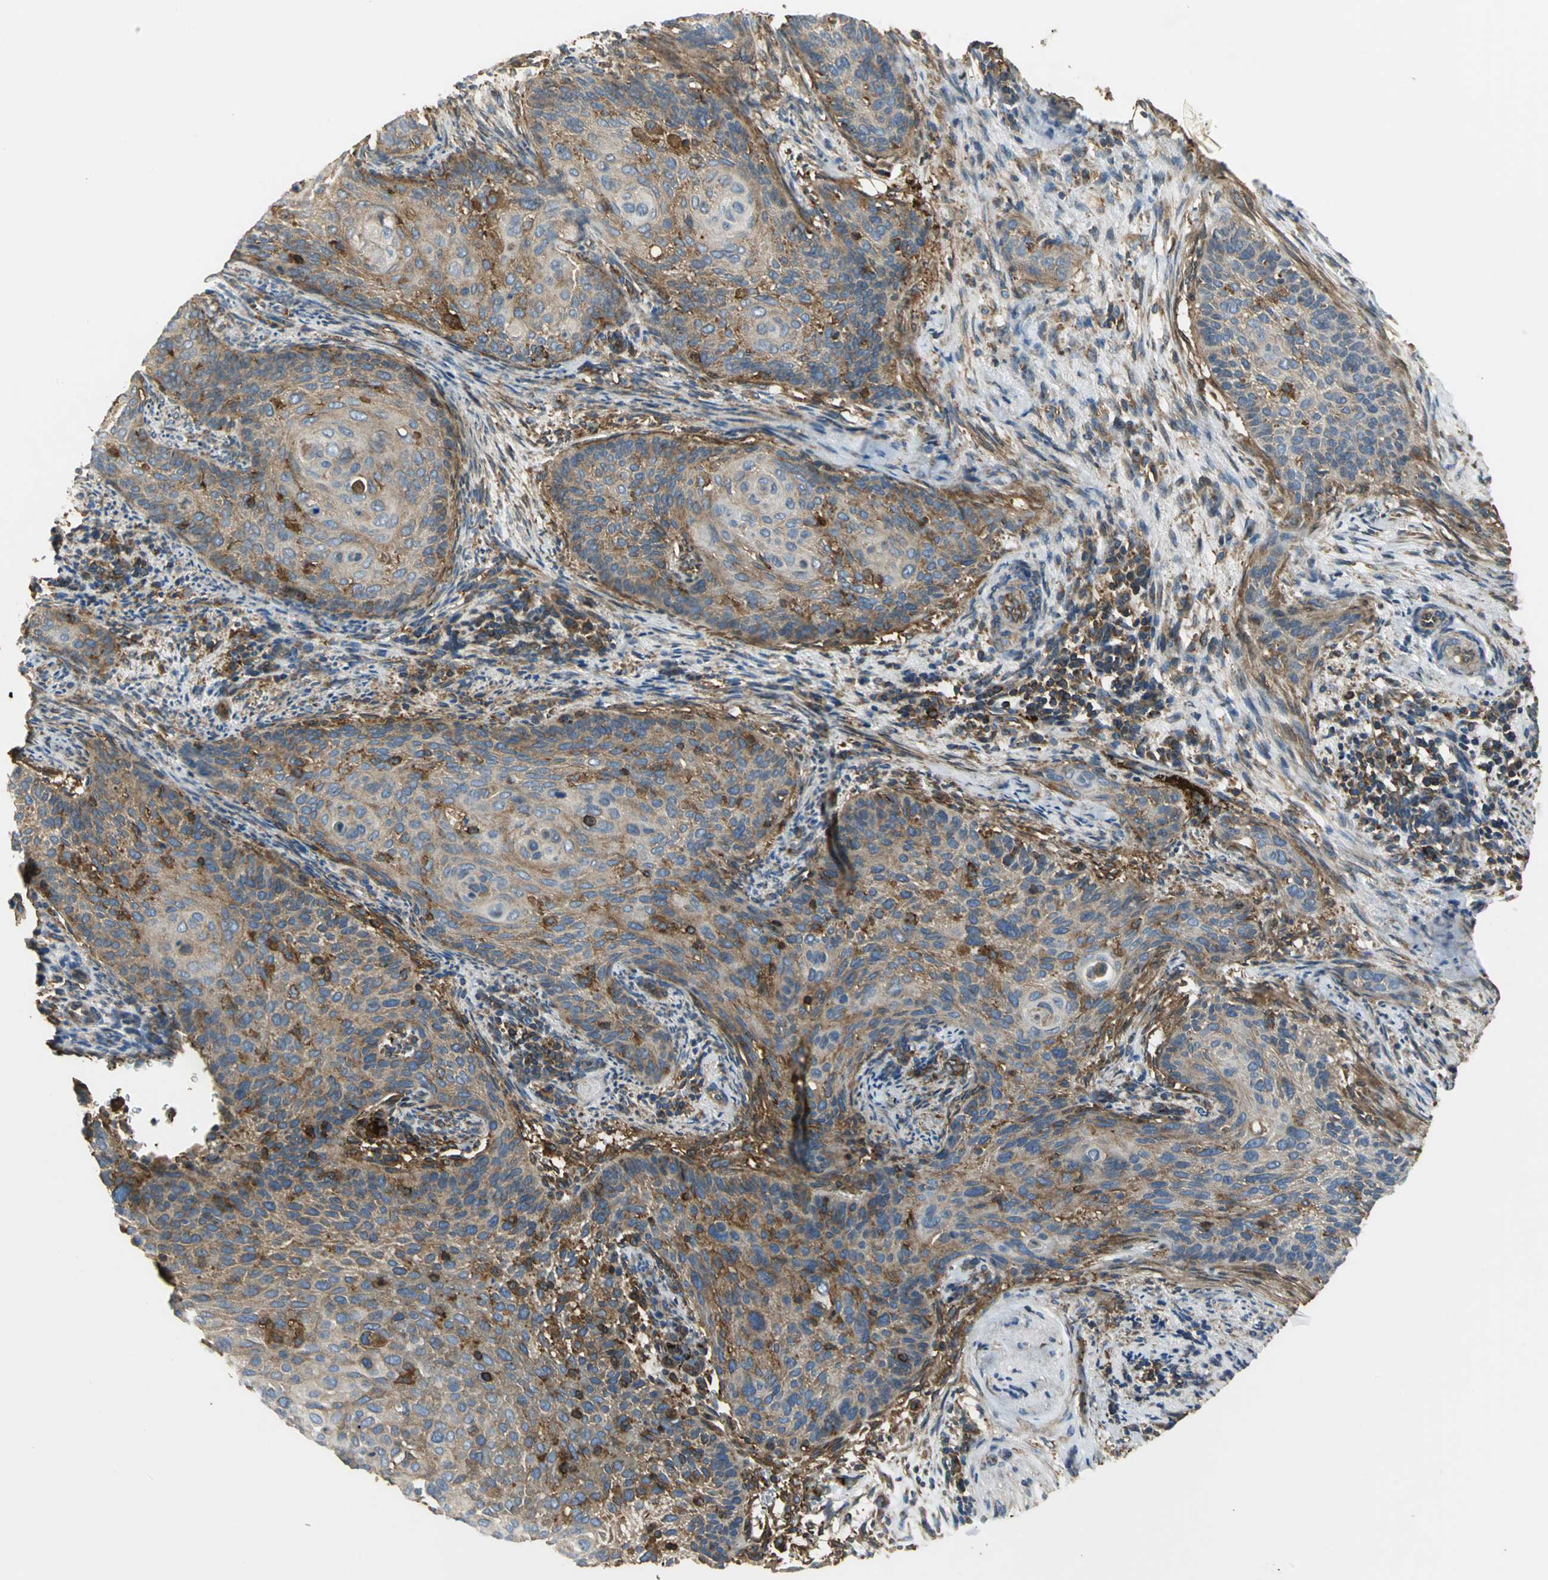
{"staining": {"intensity": "moderate", "quantity": ">75%", "location": "cytoplasmic/membranous"}, "tissue": "cervical cancer", "cell_type": "Tumor cells", "image_type": "cancer", "snomed": [{"axis": "morphology", "description": "Squamous cell carcinoma, NOS"}, {"axis": "topography", "description": "Cervix"}], "caption": "The immunohistochemical stain shows moderate cytoplasmic/membranous expression in tumor cells of cervical cancer (squamous cell carcinoma) tissue.", "gene": "TLN1", "patient": {"sex": "female", "age": 33}}